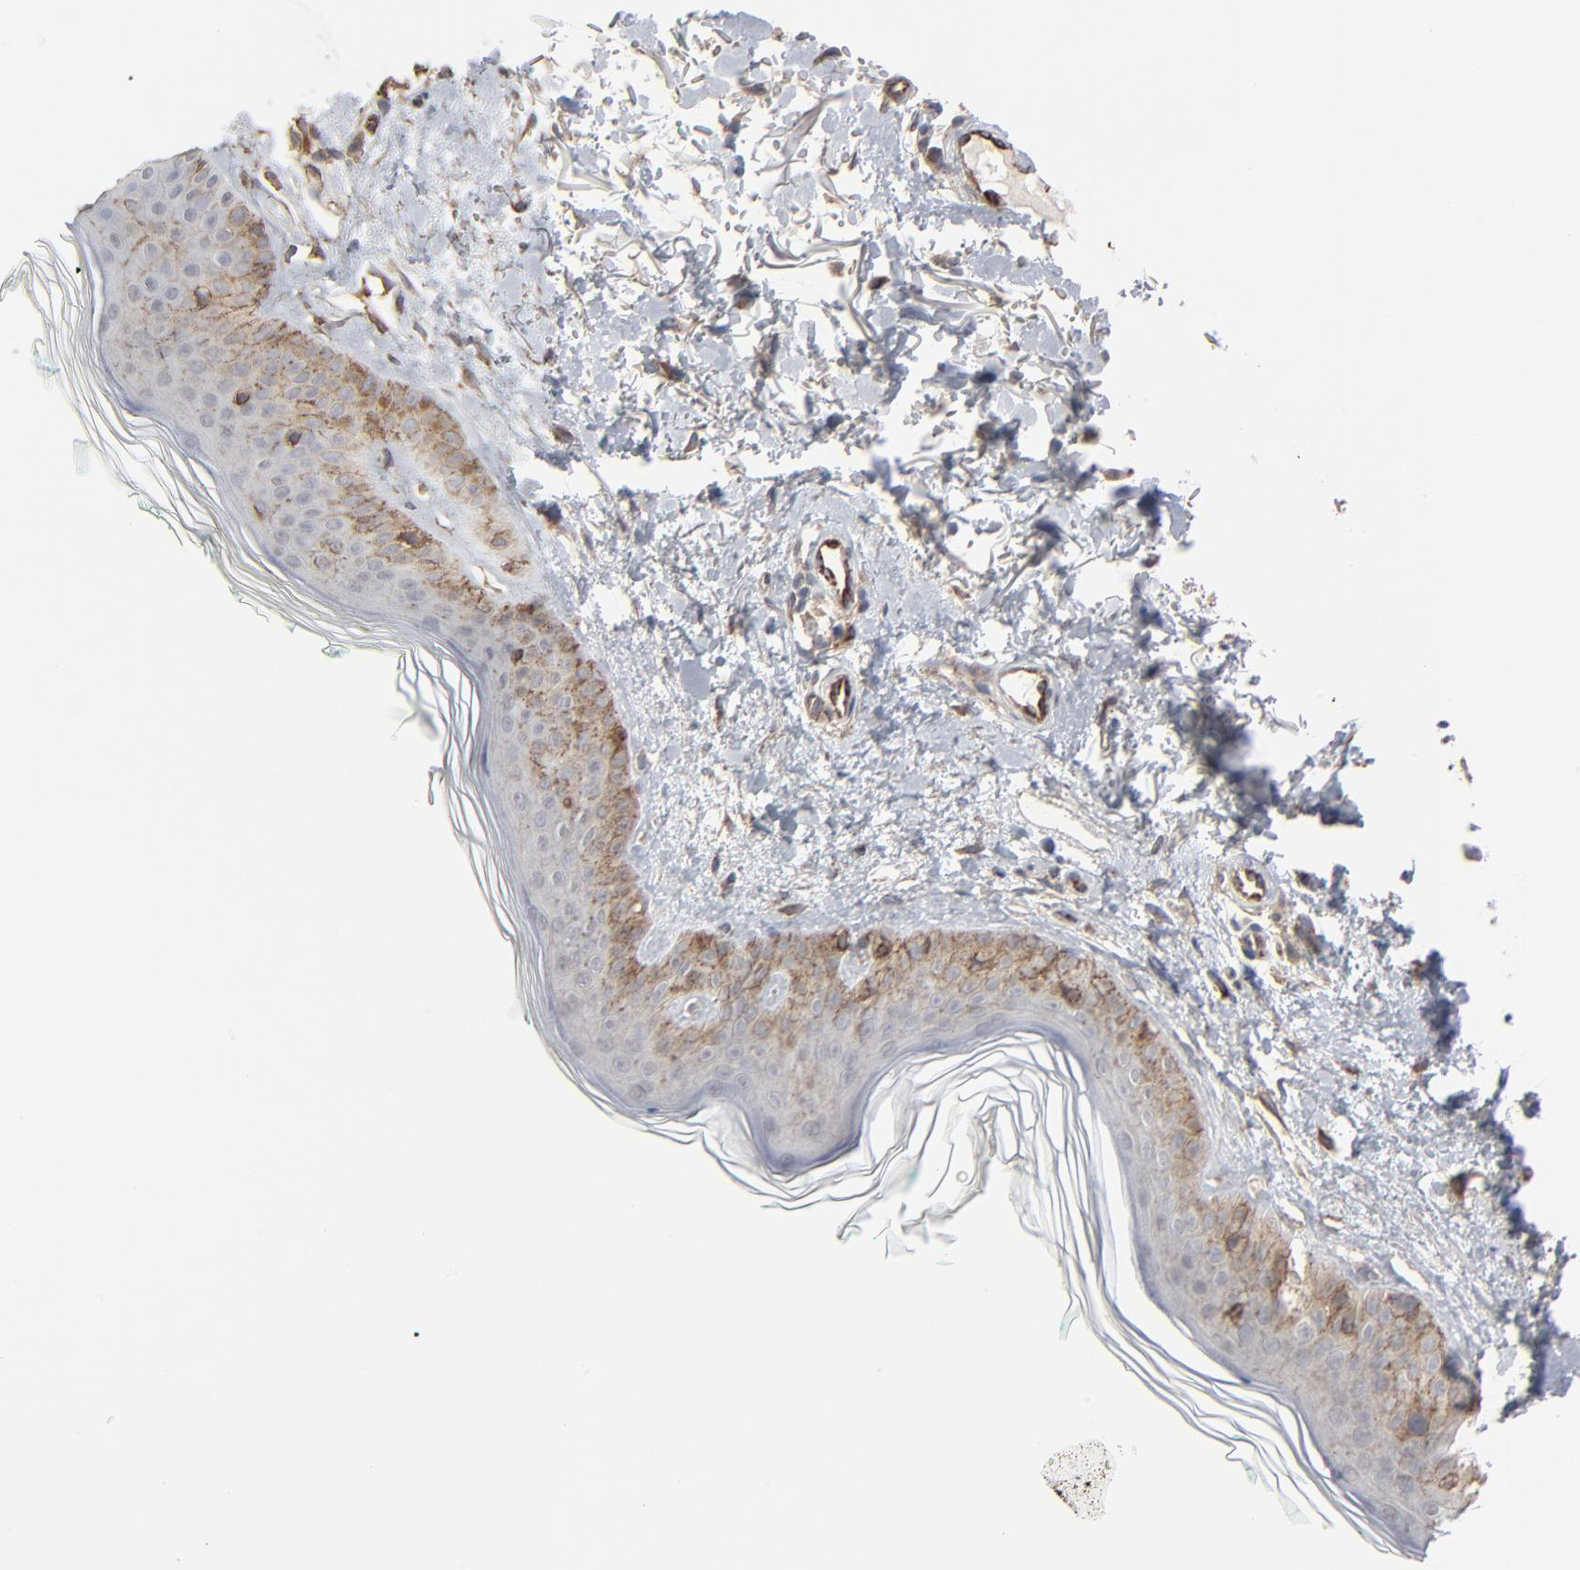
{"staining": {"intensity": "moderate", "quantity": ">75%", "location": "cytoplasmic/membranous"}, "tissue": "skin", "cell_type": "Fibroblasts", "image_type": "normal", "snomed": [{"axis": "morphology", "description": "Normal tissue, NOS"}, {"axis": "topography", "description": "Skin"}], "caption": "IHC (DAB (3,3'-diaminobenzidine)) staining of unremarkable skin shows moderate cytoplasmic/membranous protein expression in about >75% of fibroblasts.", "gene": "CTNND1", "patient": {"sex": "male", "age": 71}}